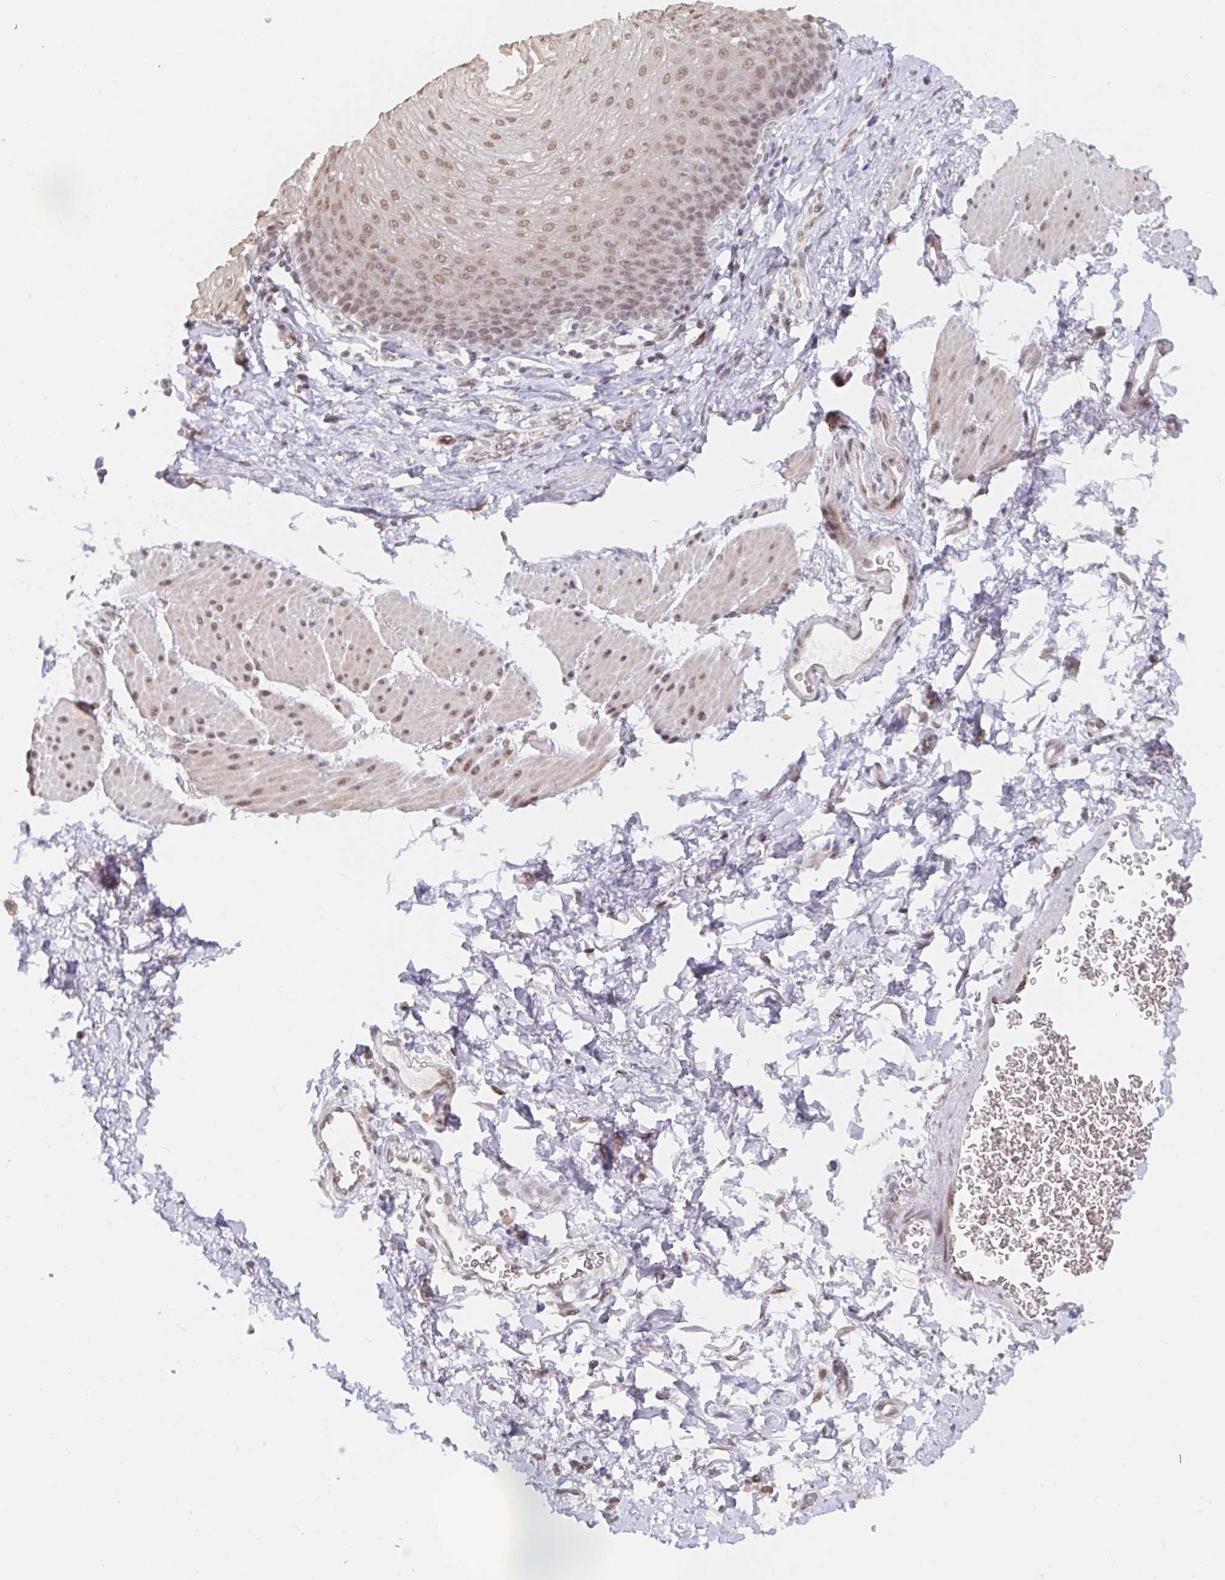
{"staining": {"intensity": "weak", "quantity": "25%-75%", "location": "cytoplasmic/membranous,nuclear"}, "tissue": "esophagus", "cell_type": "Squamous epithelial cells", "image_type": "normal", "snomed": [{"axis": "morphology", "description": "Normal tissue, NOS"}, {"axis": "topography", "description": "Esophagus"}], "caption": "Esophagus was stained to show a protein in brown. There is low levels of weak cytoplasmic/membranous,nuclear staining in about 25%-75% of squamous epithelial cells.", "gene": "CHD2", "patient": {"sex": "female", "age": 81}}